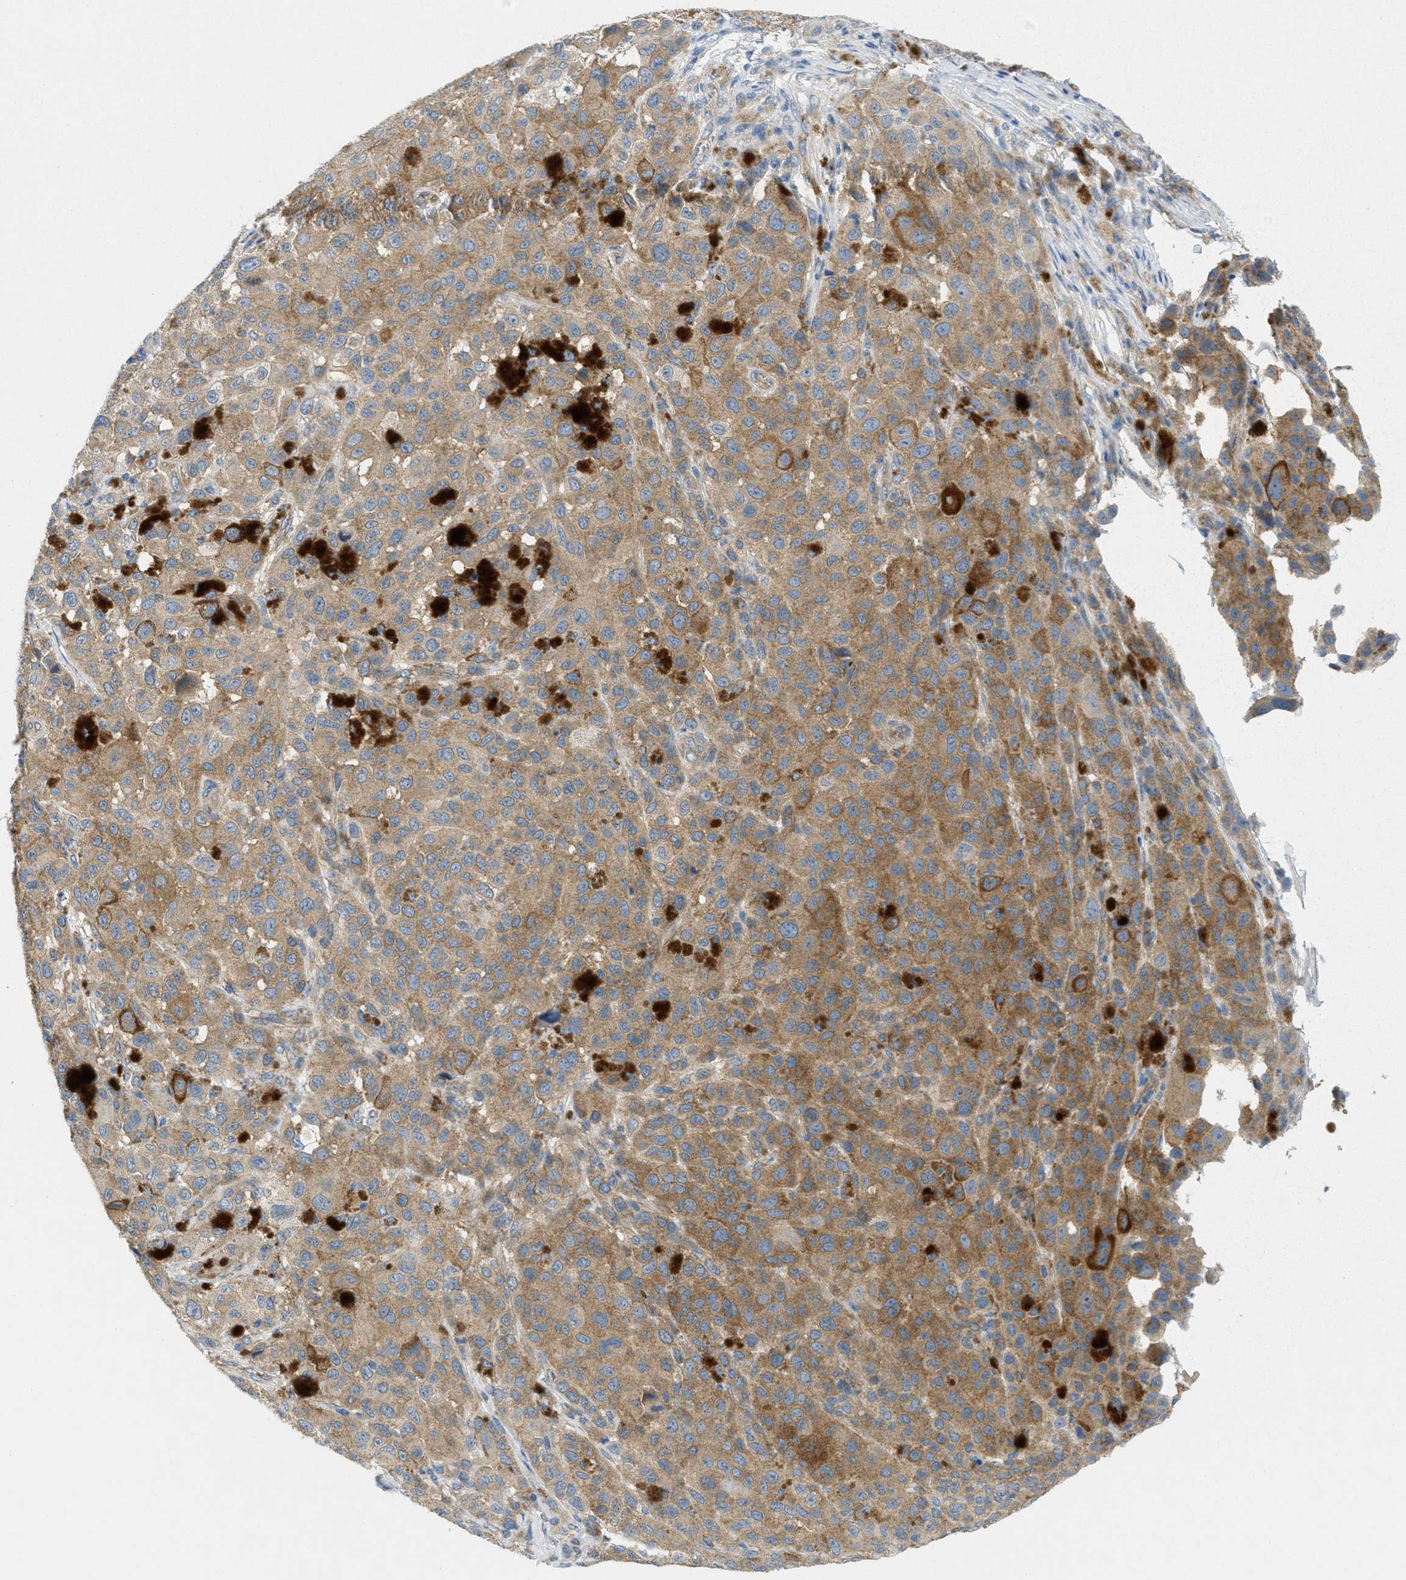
{"staining": {"intensity": "weak", "quantity": ">75%", "location": "cytoplasmic/membranous"}, "tissue": "melanoma", "cell_type": "Tumor cells", "image_type": "cancer", "snomed": [{"axis": "morphology", "description": "Malignant melanoma, NOS"}, {"axis": "topography", "description": "Skin"}], "caption": "Malignant melanoma tissue displays weak cytoplasmic/membranous staining in about >75% of tumor cells, visualized by immunohistochemistry.", "gene": "ZFYVE9", "patient": {"sex": "male", "age": 96}}